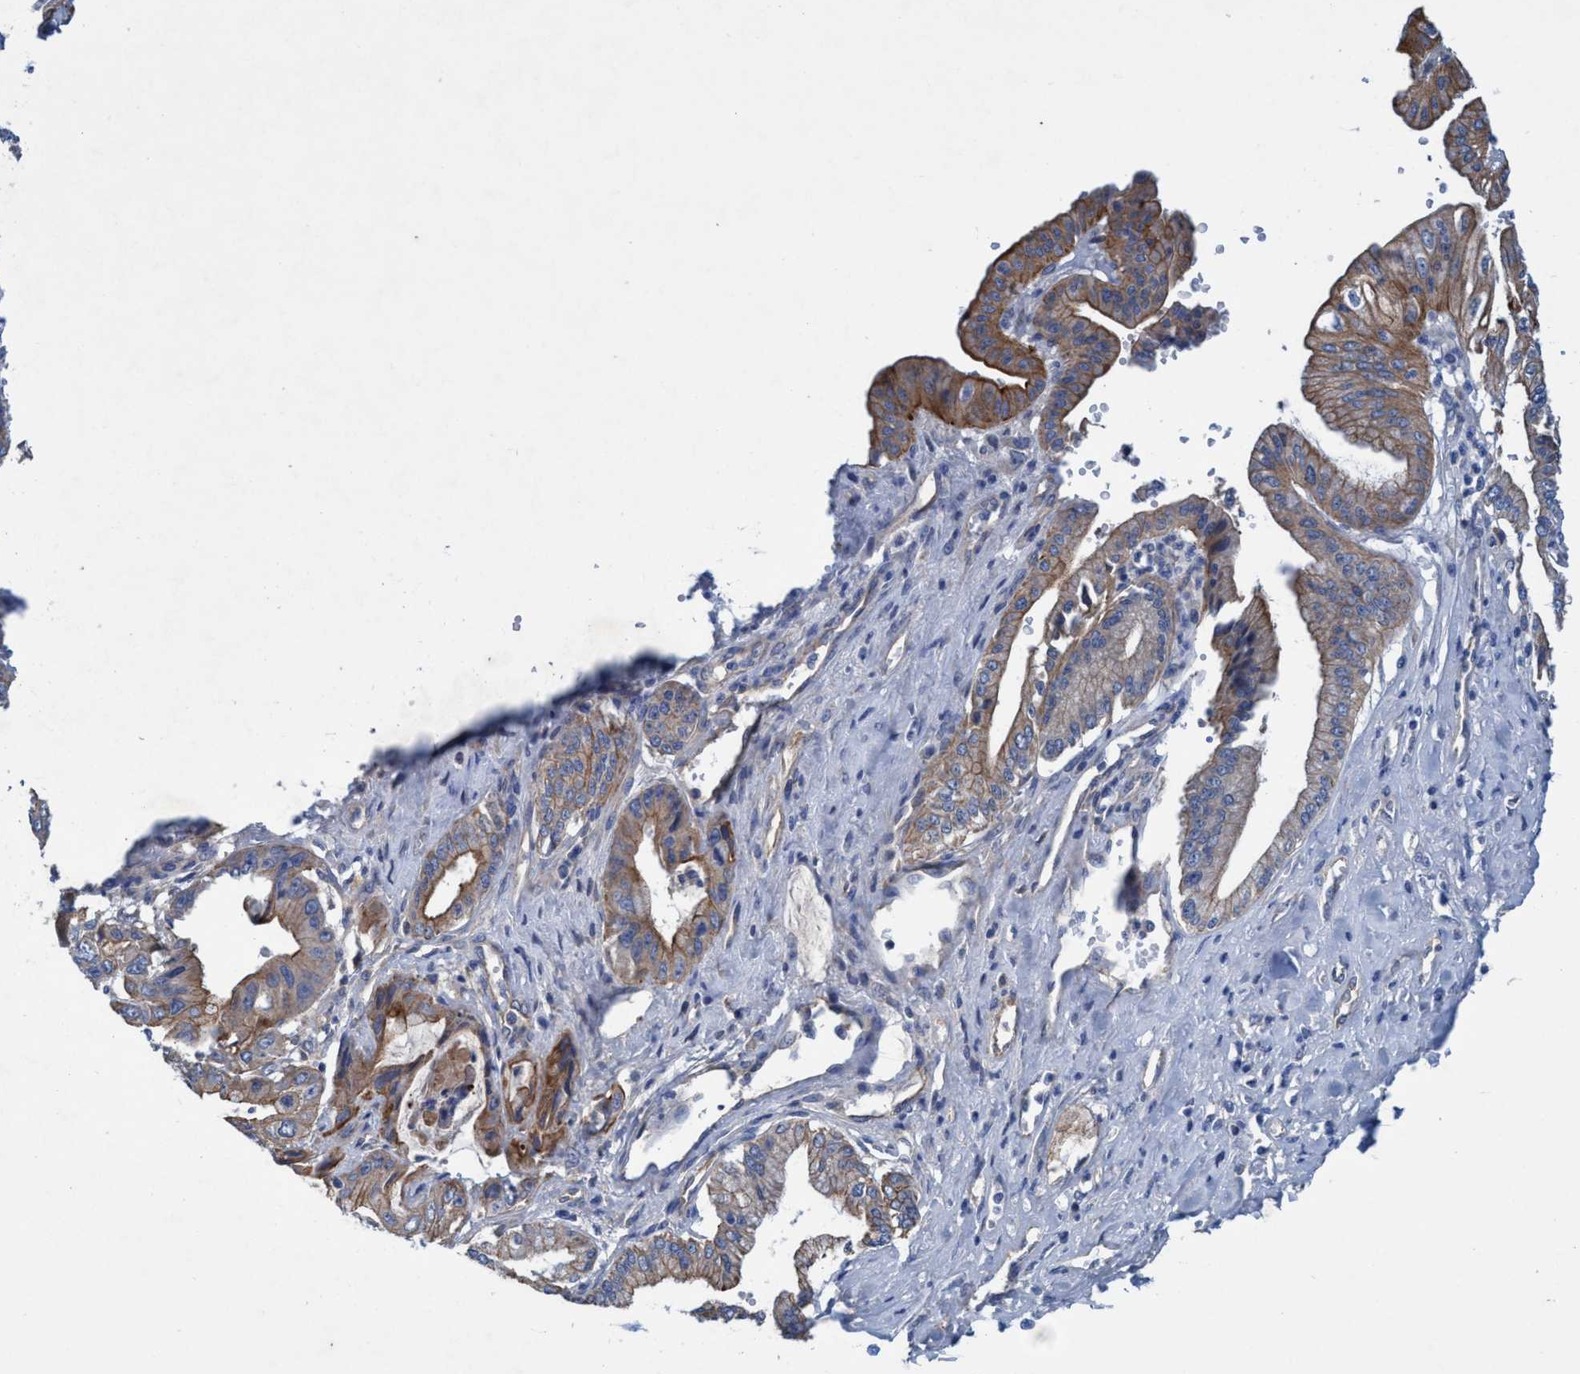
{"staining": {"intensity": "moderate", "quantity": "<25%", "location": "cytoplasmic/membranous"}, "tissue": "pancreatic cancer", "cell_type": "Tumor cells", "image_type": "cancer", "snomed": [{"axis": "morphology", "description": "Adenocarcinoma, NOS"}, {"axis": "topography", "description": "Pancreas"}], "caption": "Immunohistochemical staining of human pancreatic cancer (adenocarcinoma) shows moderate cytoplasmic/membranous protein staining in about <25% of tumor cells. Immunohistochemistry stains the protein of interest in brown and the nuclei are stained blue.", "gene": "GULP1", "patient": {"sex": "female", "age": 73}}